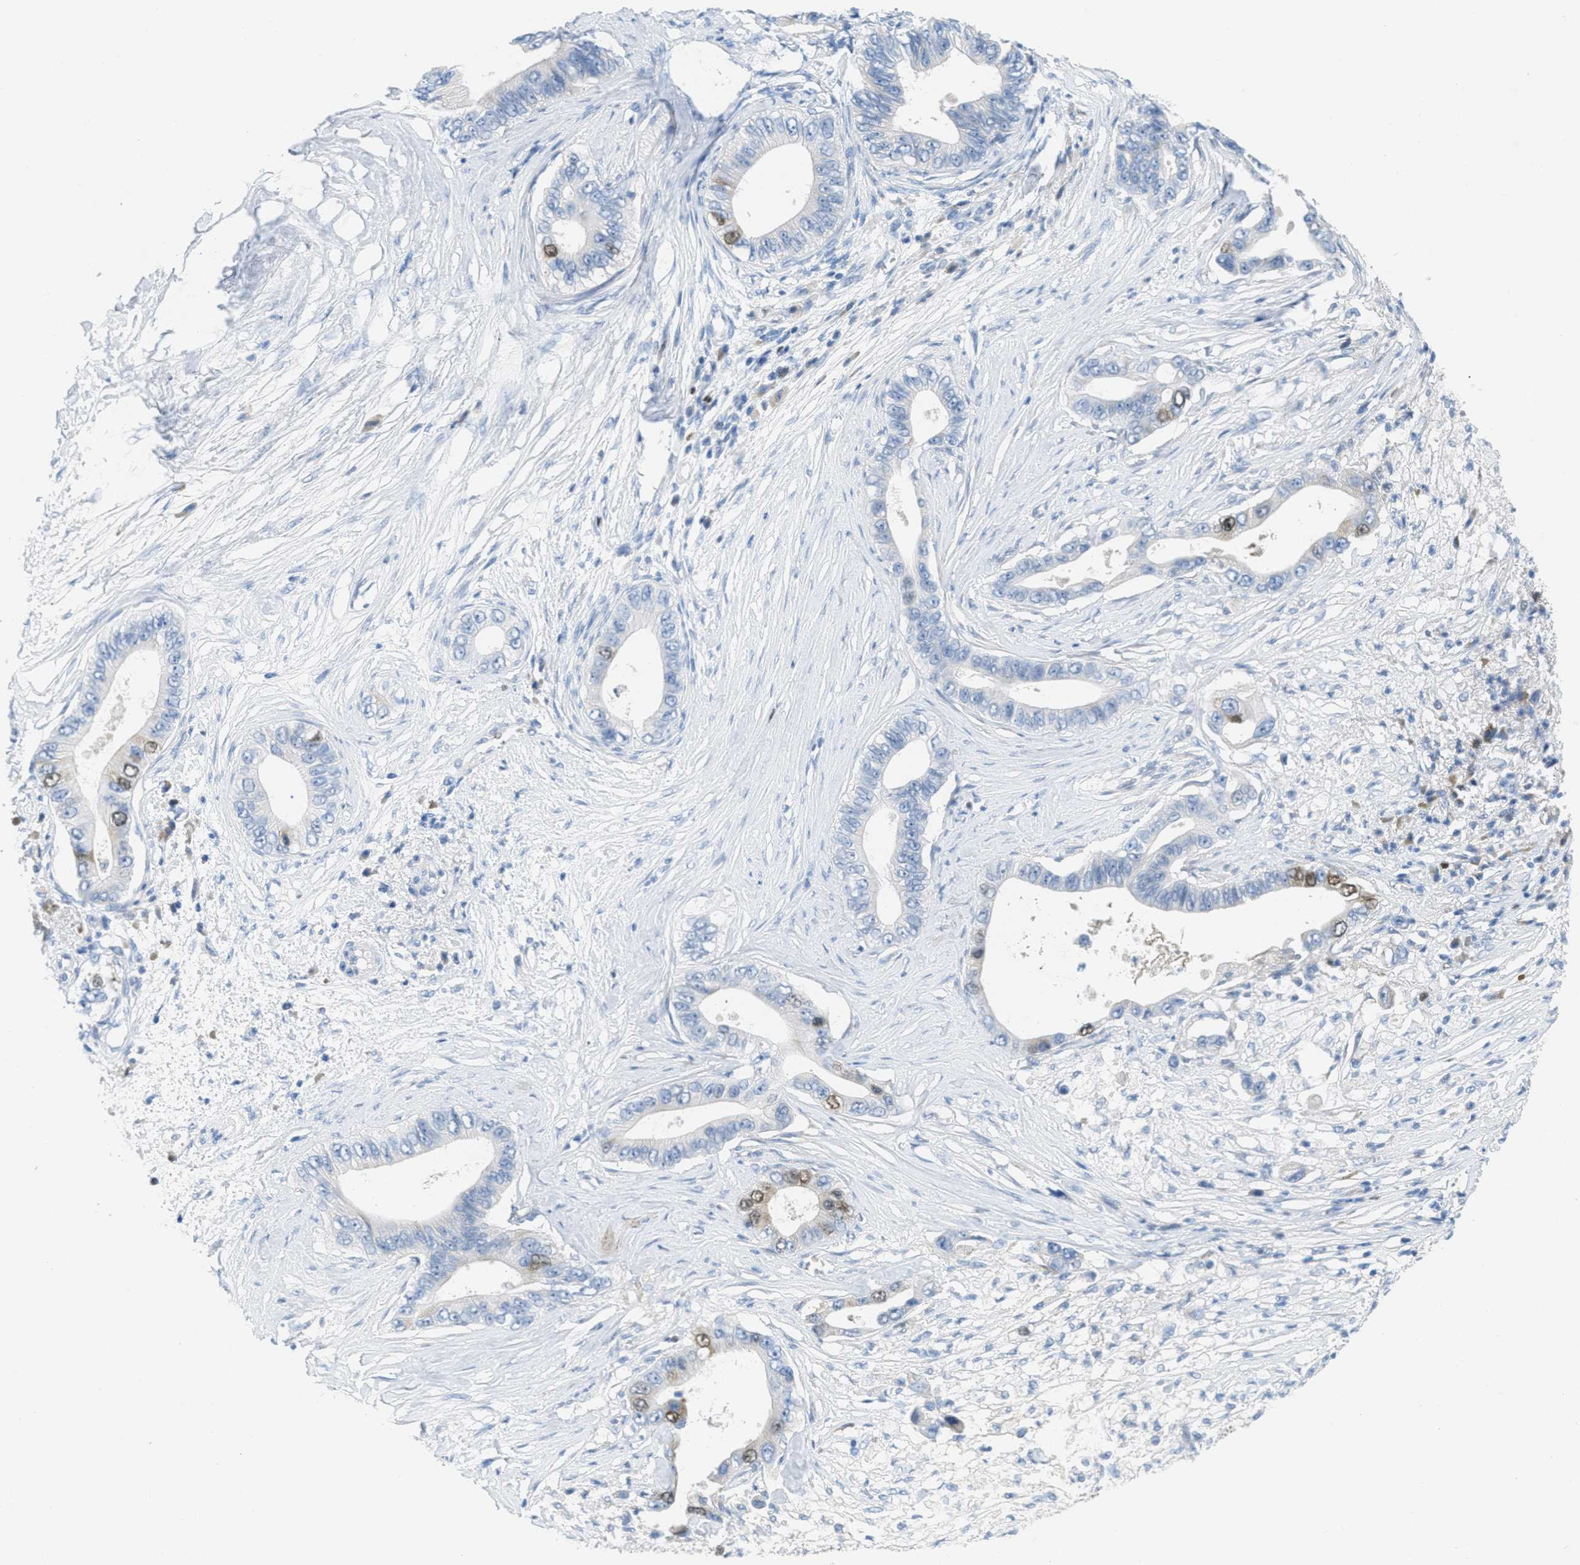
{"staining": {"intensity": "moderate", "quantity": "<25%", "location": "nuclear"}, "tissue": "pancreatic cancer", "cell_type": "Tumor cells", "image_type": "cancer", "snomed": [{"axis": "morphology", "description": "Adenocarcinoma, NOS"}, {"axis": "topography", "description": "Pancreas"}], "caption": "A high-resolution photomicrograph shows immunohistochemistry staining of adenocarcinoma (pancreatic), which demonstrates moderate nuclear expression in approximately <25% of tumor cells. (DAB IHC, brown staining for protein, blue staining for nuclei).", "gene": "ORC6", "patient": {"sex": "male", "age": 77}}